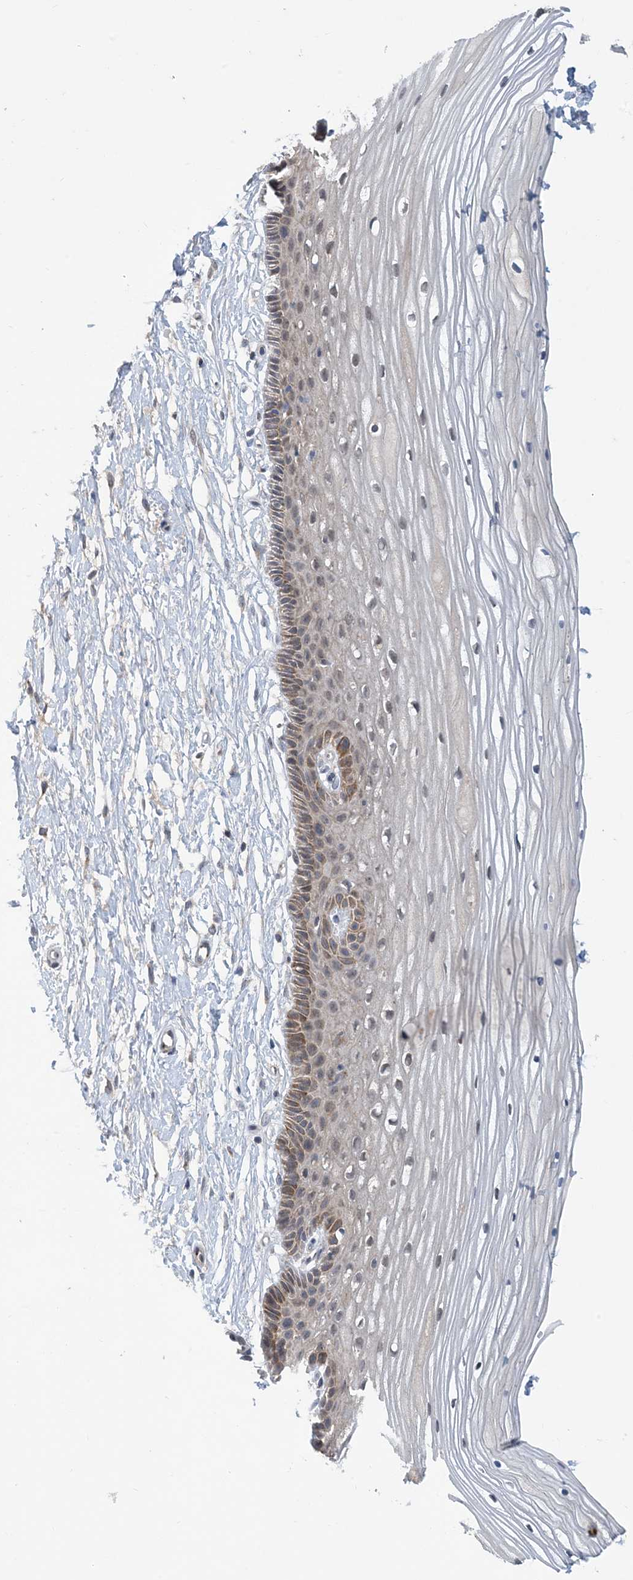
{"staining": {"intensity": "moderate", "quantity": "25%-75%", "location": "cytoplasmic/membranous"}, "tissue": "vagina", "cell_type": "Squamous epithelial cells", "image_type": "normal", "snomed": [{"axis": "morphology", "description": "Normal tissue, NOS"}, {"axis": "topography", "description": "Vagina"}, {"axis": "topography", "description": "Cervix"}], "caption": "There is medium levels of moderate cytoplasmic/membranous expression in squamous epithelial cells of normal vagina, as demonstrated by immunohistochemical staining (brown color).", "gene": "TINAG", "patient": {"sex": "female", "age": 40}}